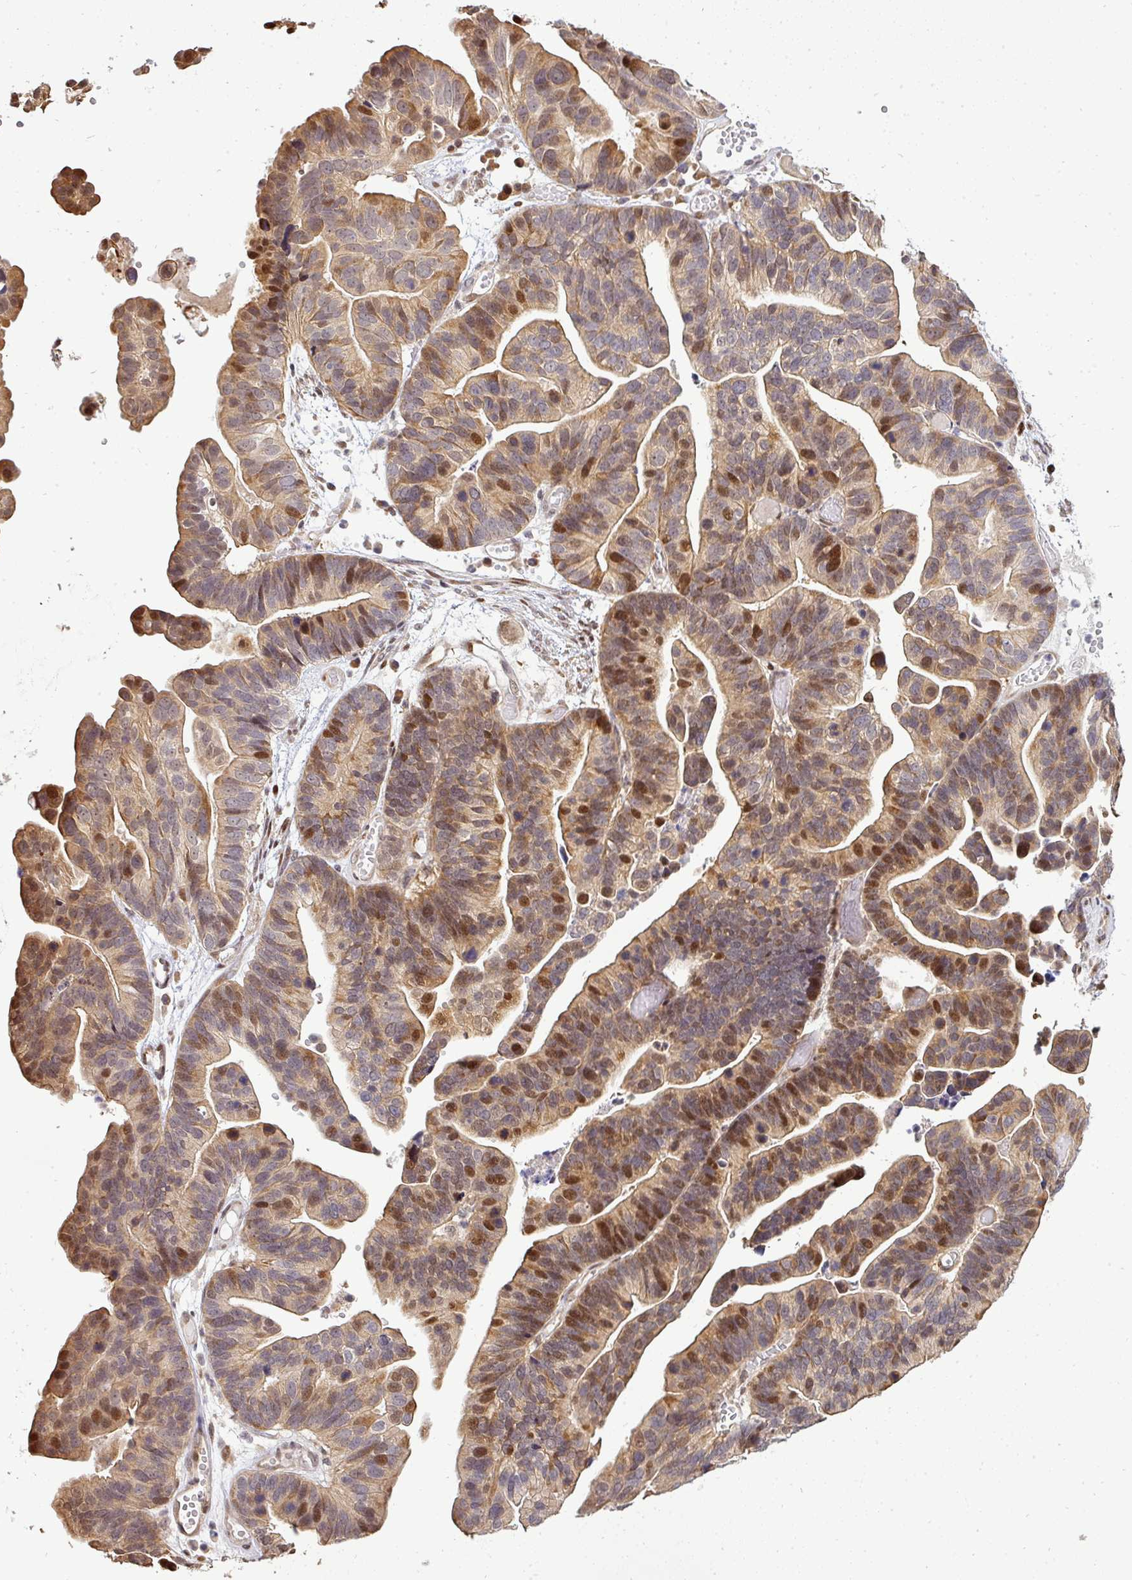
{"staining": {"intensity": "moderate", "quantity": "25%-75%", "location": "cytoplasmic/membranous,nuclear"}, "tissue": "ovarian cancer", "cell_type": "Tumor cells", "image_type": "cancer", "snomed": [{"axis": "morphology", "description": "Cystadenocarcinoma, serous, NOS"}, {"axis": "topography", "description": "Ovary"}], "caption": "Tumor cells demonstrate medium levels of moderate cytoplasmic/membranous and nuclear expression in about 25%-75% of cells in human ovarian serous cystadenocarcinoma. Nuclei are stained in blue.", "gene": "PATZ1", "patient": {"sex": "female", "age": 56}}